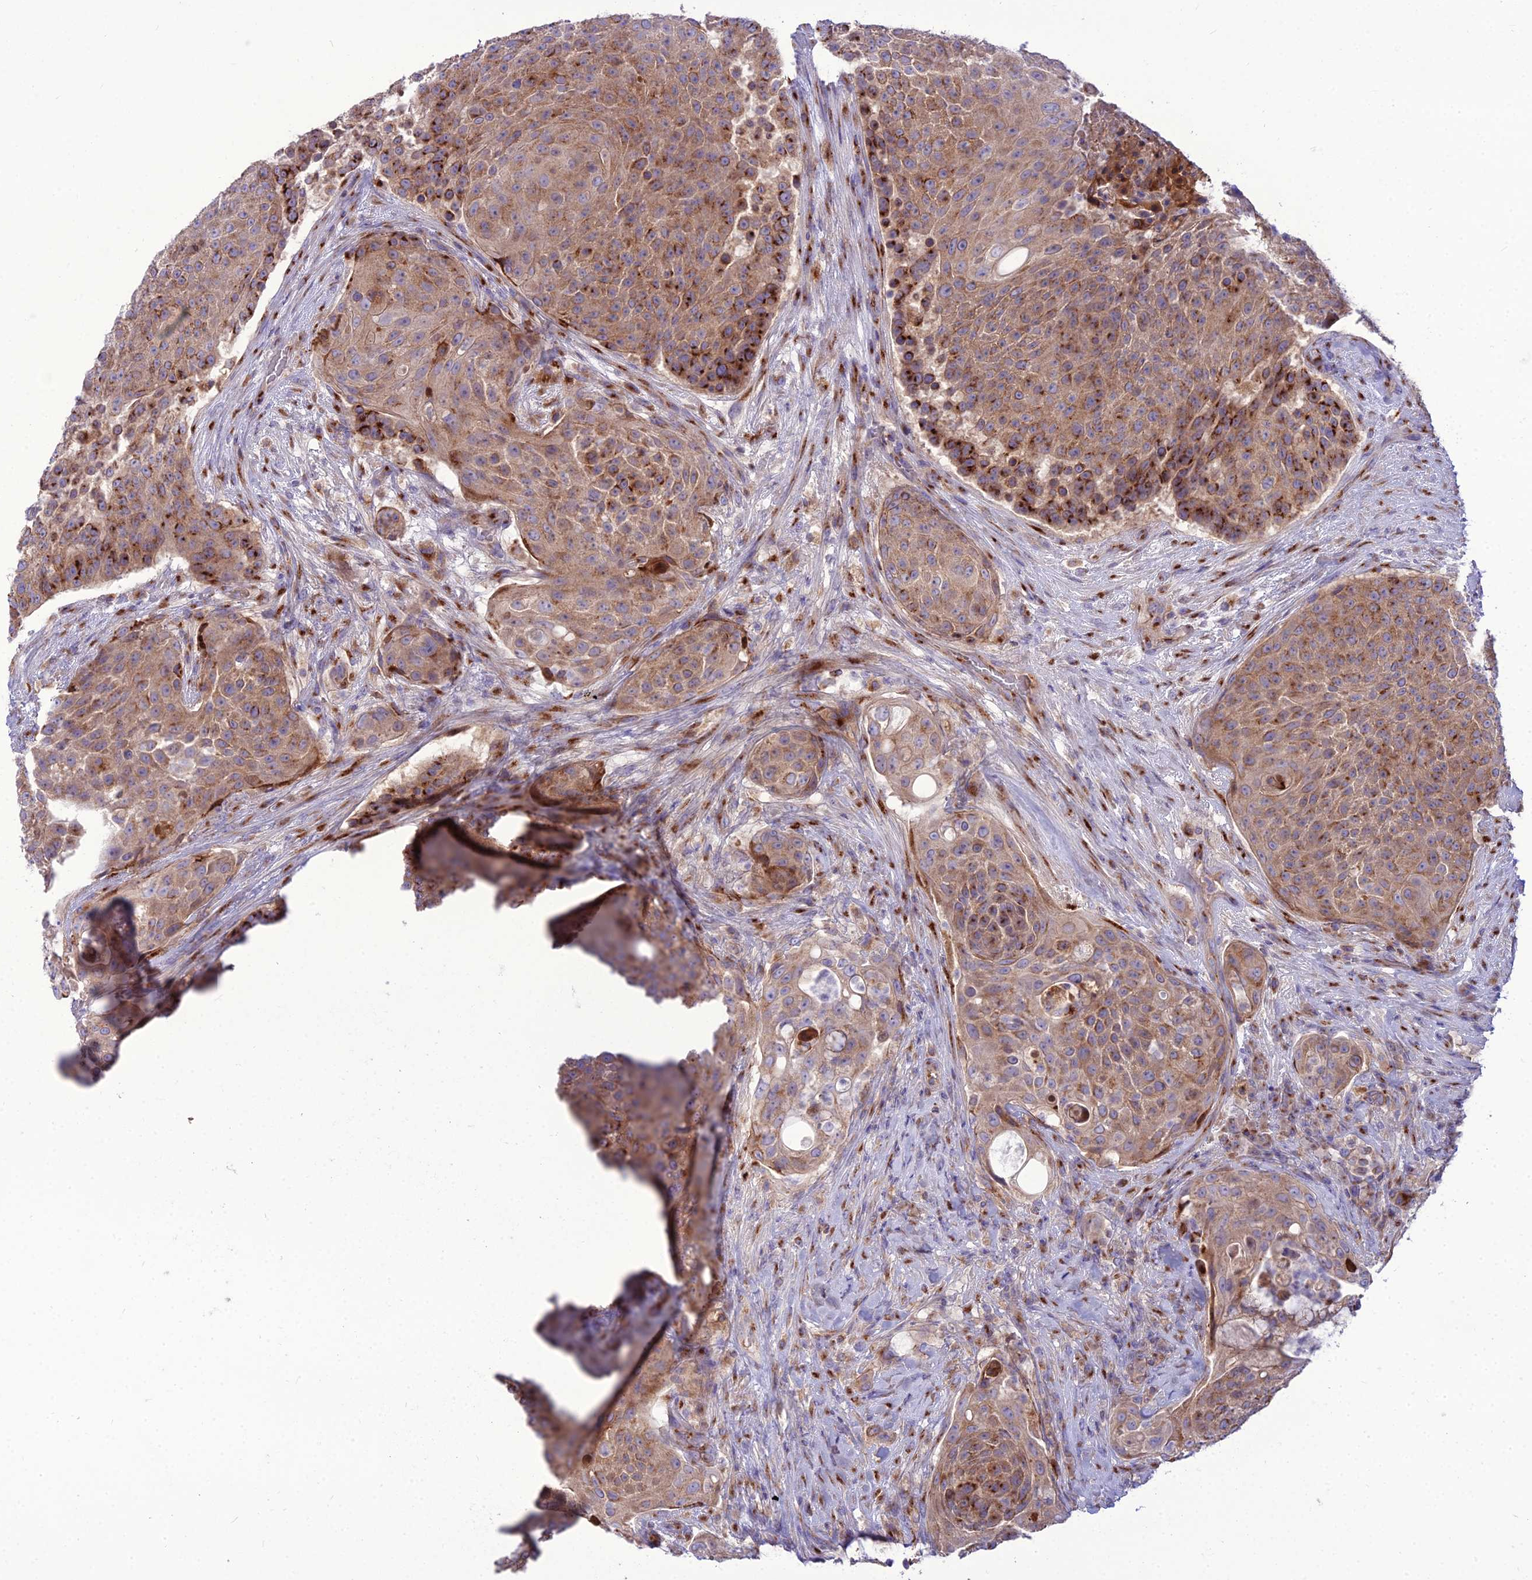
{"staining": {"intensity": "strong", "quantity": "25%-75%", "location": "cytoplasmic/membranous"}, "tissue": "urothelial cancer", "cell_type": "Tumor cells", "image_type": "cancer", "snomed": [{"axis": "morphology", "description": "Urothelial carcinoma, High grade"}, {"axis": "topography", "description": "Urinary bladder"}], "caption": "Immunohistochemistry (DAB) staining of high-grade urothelial carcinoma exhibits strong cytoplasmic/membranous protein expression in about 25%-75% of tumor cells. The staining was performed using DAB, with brown indicating positive protein expression. Nuclei are stained blue with hematoxylin.", "gene": "SPRYD7", "patient": {"sex": "female", "age": 63}}